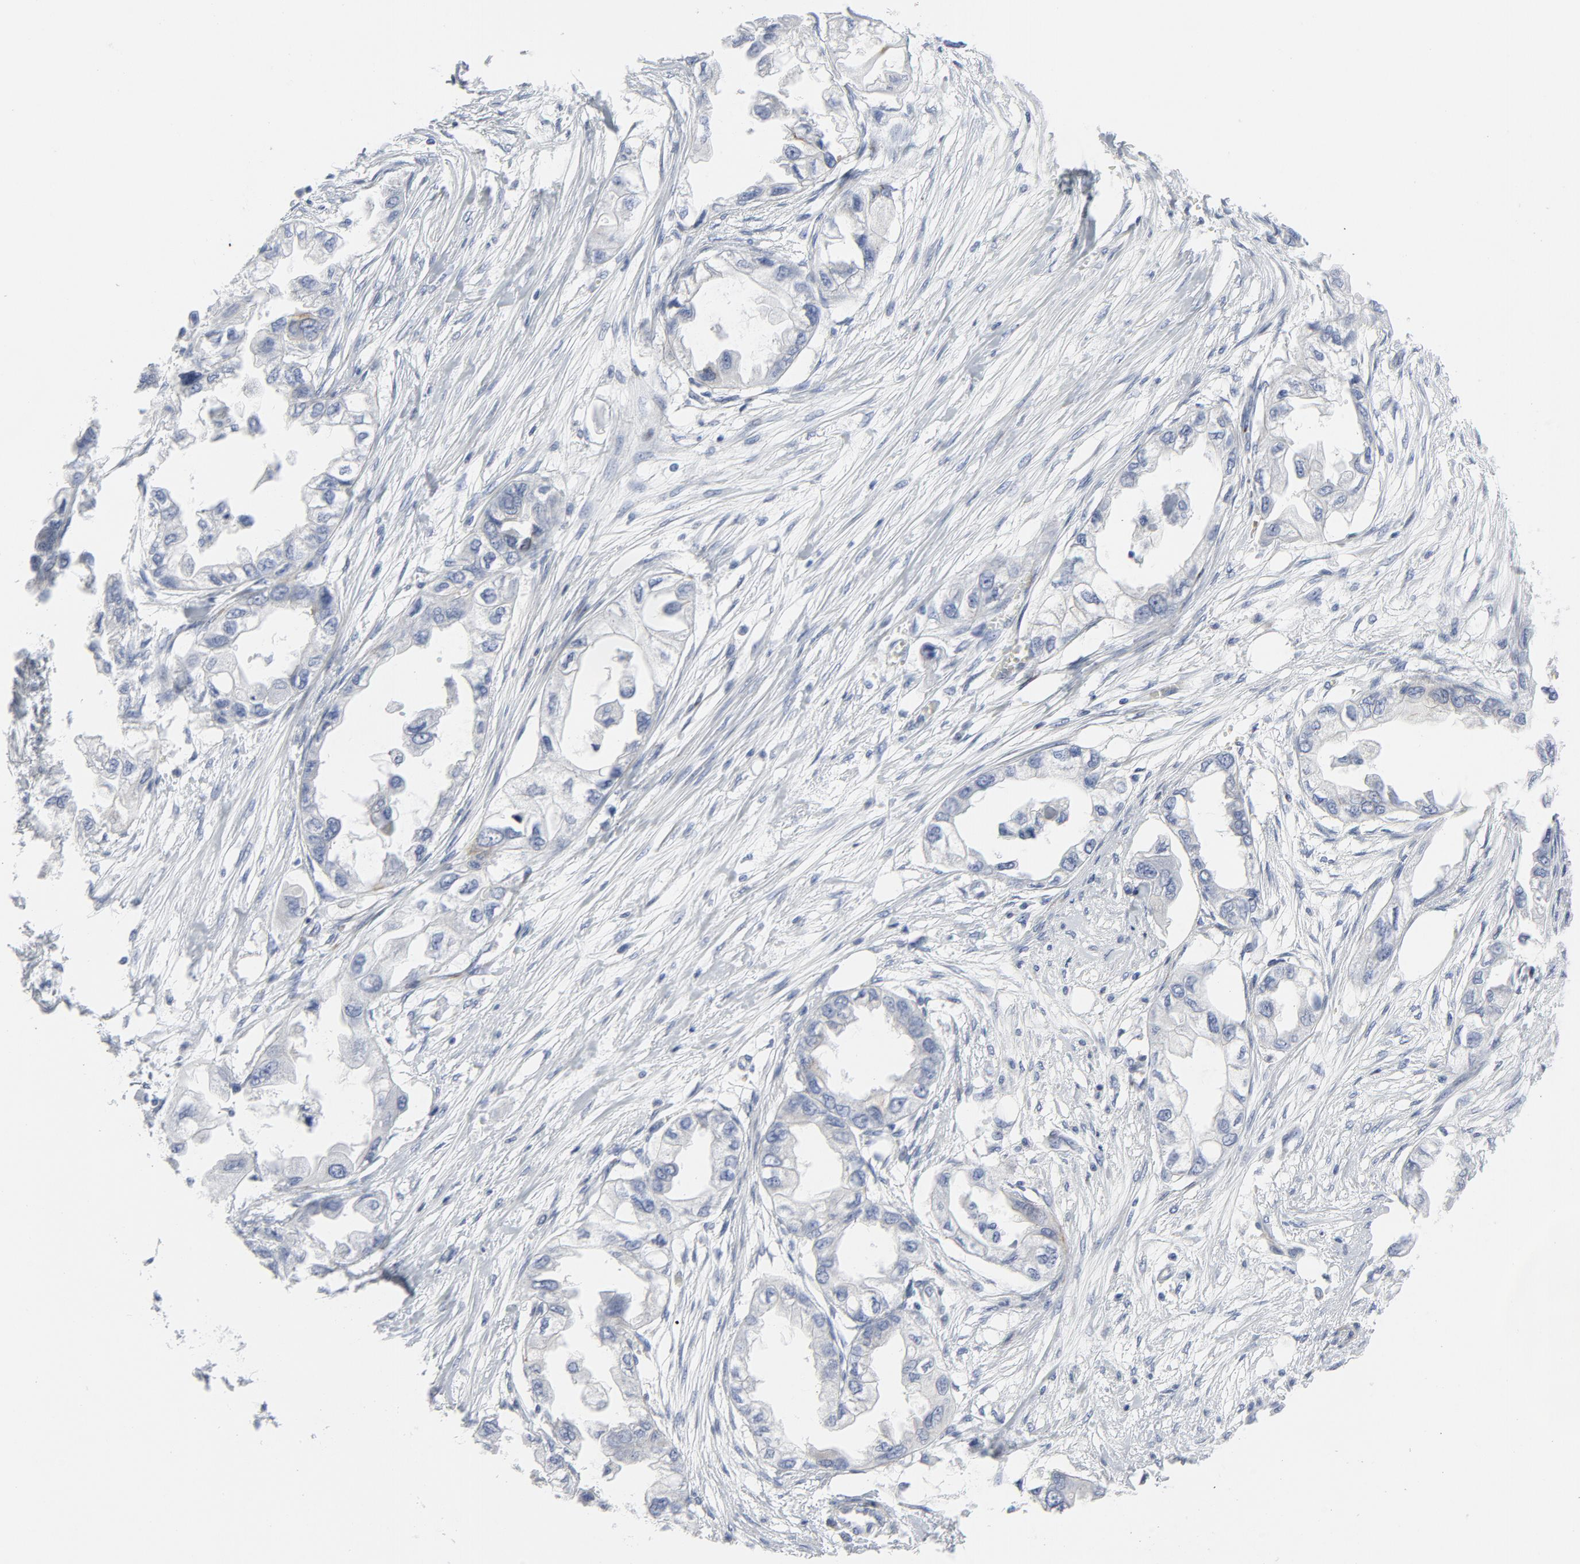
{"staining": {"intensity": "negative", "quantity": "none", "location": "none"}, "tissue": "endometrial cancer", "cell_type": "Tumor cells", "image_type": "cancer", "snomed": [{"axis": "morphology", "description": "Adenocarcinoma, NOS"}, {"axis": "topography", "description": "Endometrium"}], "caption": "Tumor cells show no significant protein staining in adenocarcinoma (endometrial). The staining is performed using DAB (3,3'-diaminobenzidine) brown chromogen with nuclei counter-stained in using hematoxylin.", "gene": "TUBB1", "patient": {"sex": "female", "age": 67}}